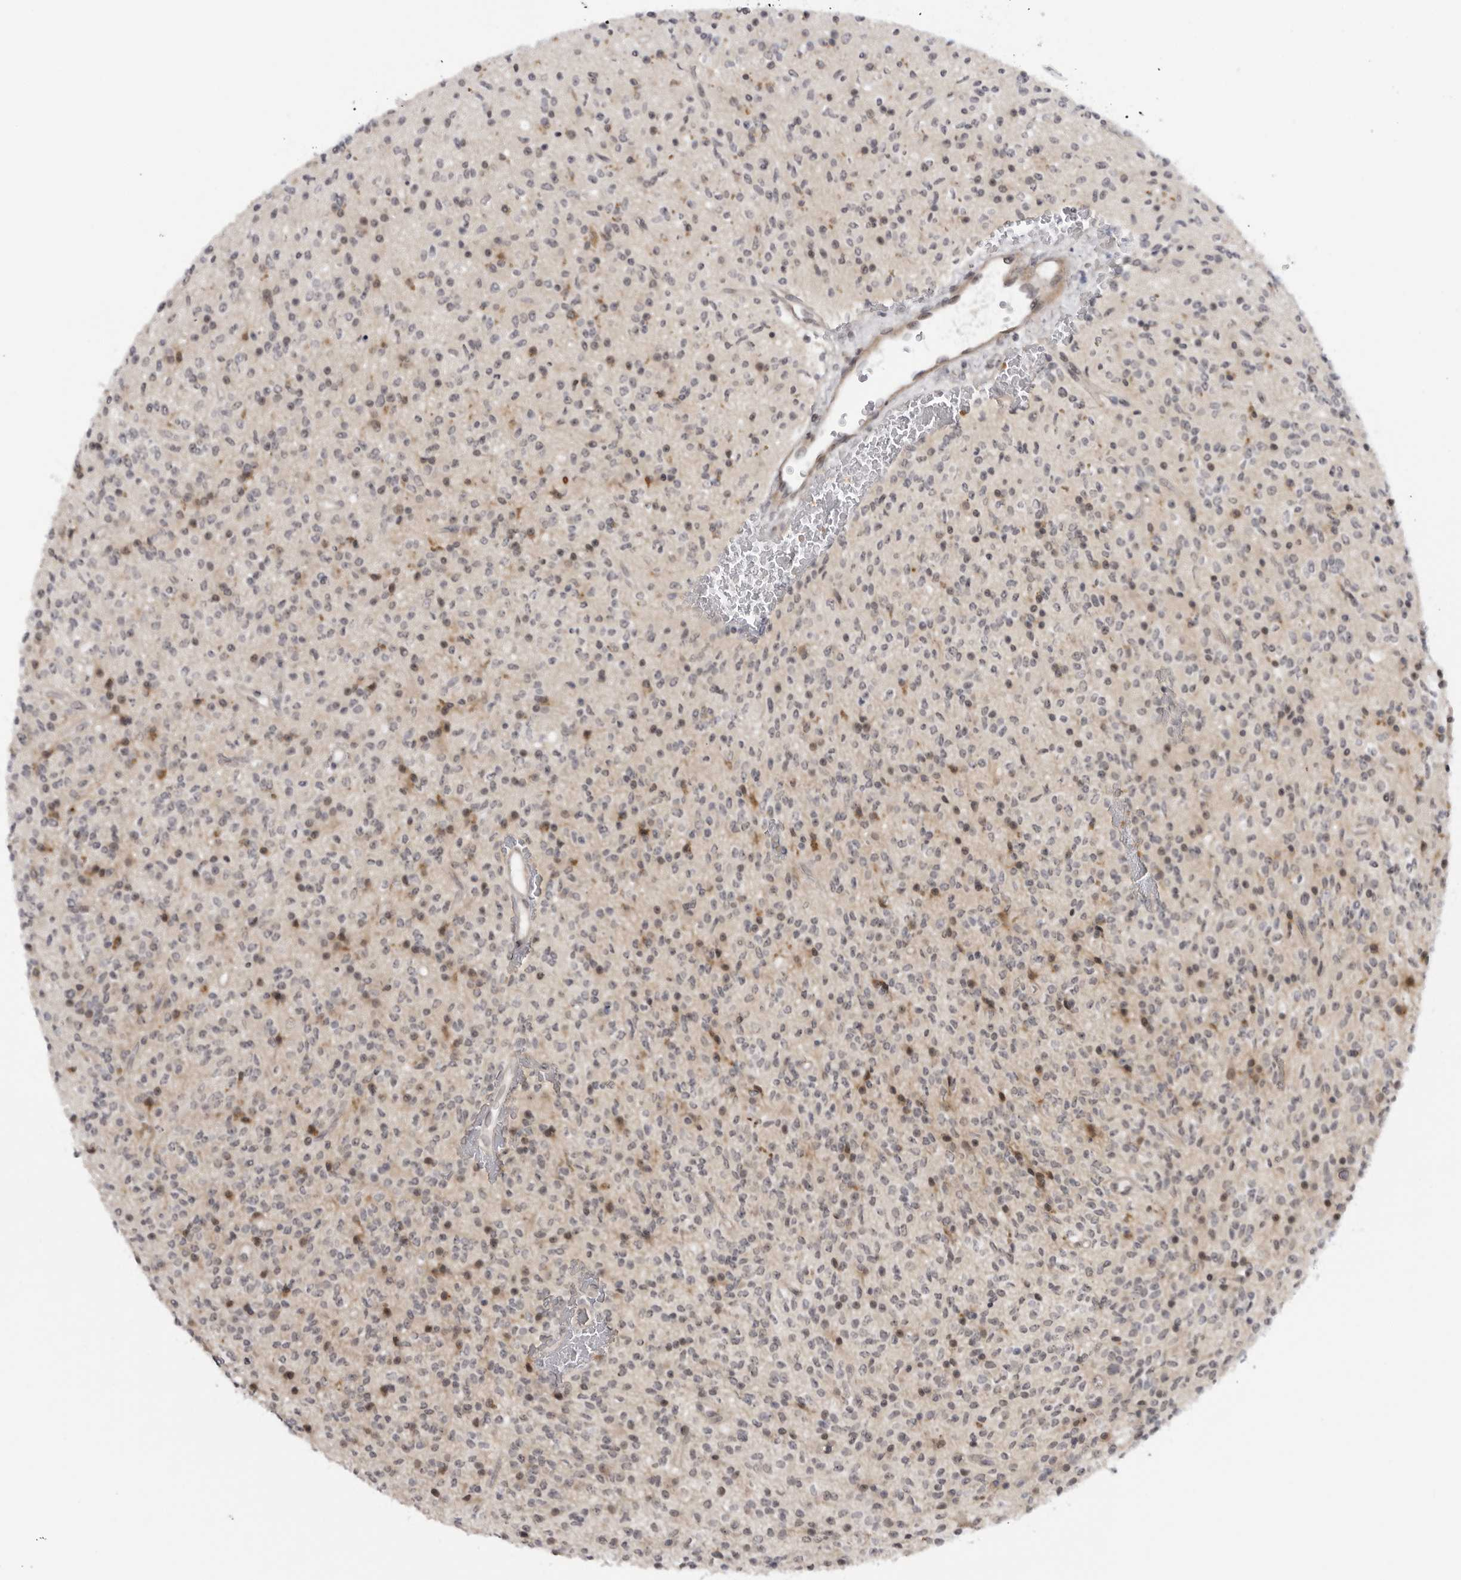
{"staining": {"intensity": "moderate", "quantity": "25%-75%", "location": "nuclear"}, "tissue": "glioma", "cell_type": "Tumor cells", "image_type": "cancer", "snomed": [{"axis": "morphology", "description": "Glioma, malignant, High grade"}, {"axis": "topography", "description": "Brain"}], "caption": "A high-resolution image shows immunohistochemistry (IHC) staining of malignant glioma (high-grade), which exhibits moderate nuclear expression in approximately 25%-75% of tumor cells.", "gene": "ALPK2", "patient": {"sex": "male", "age": 34}}